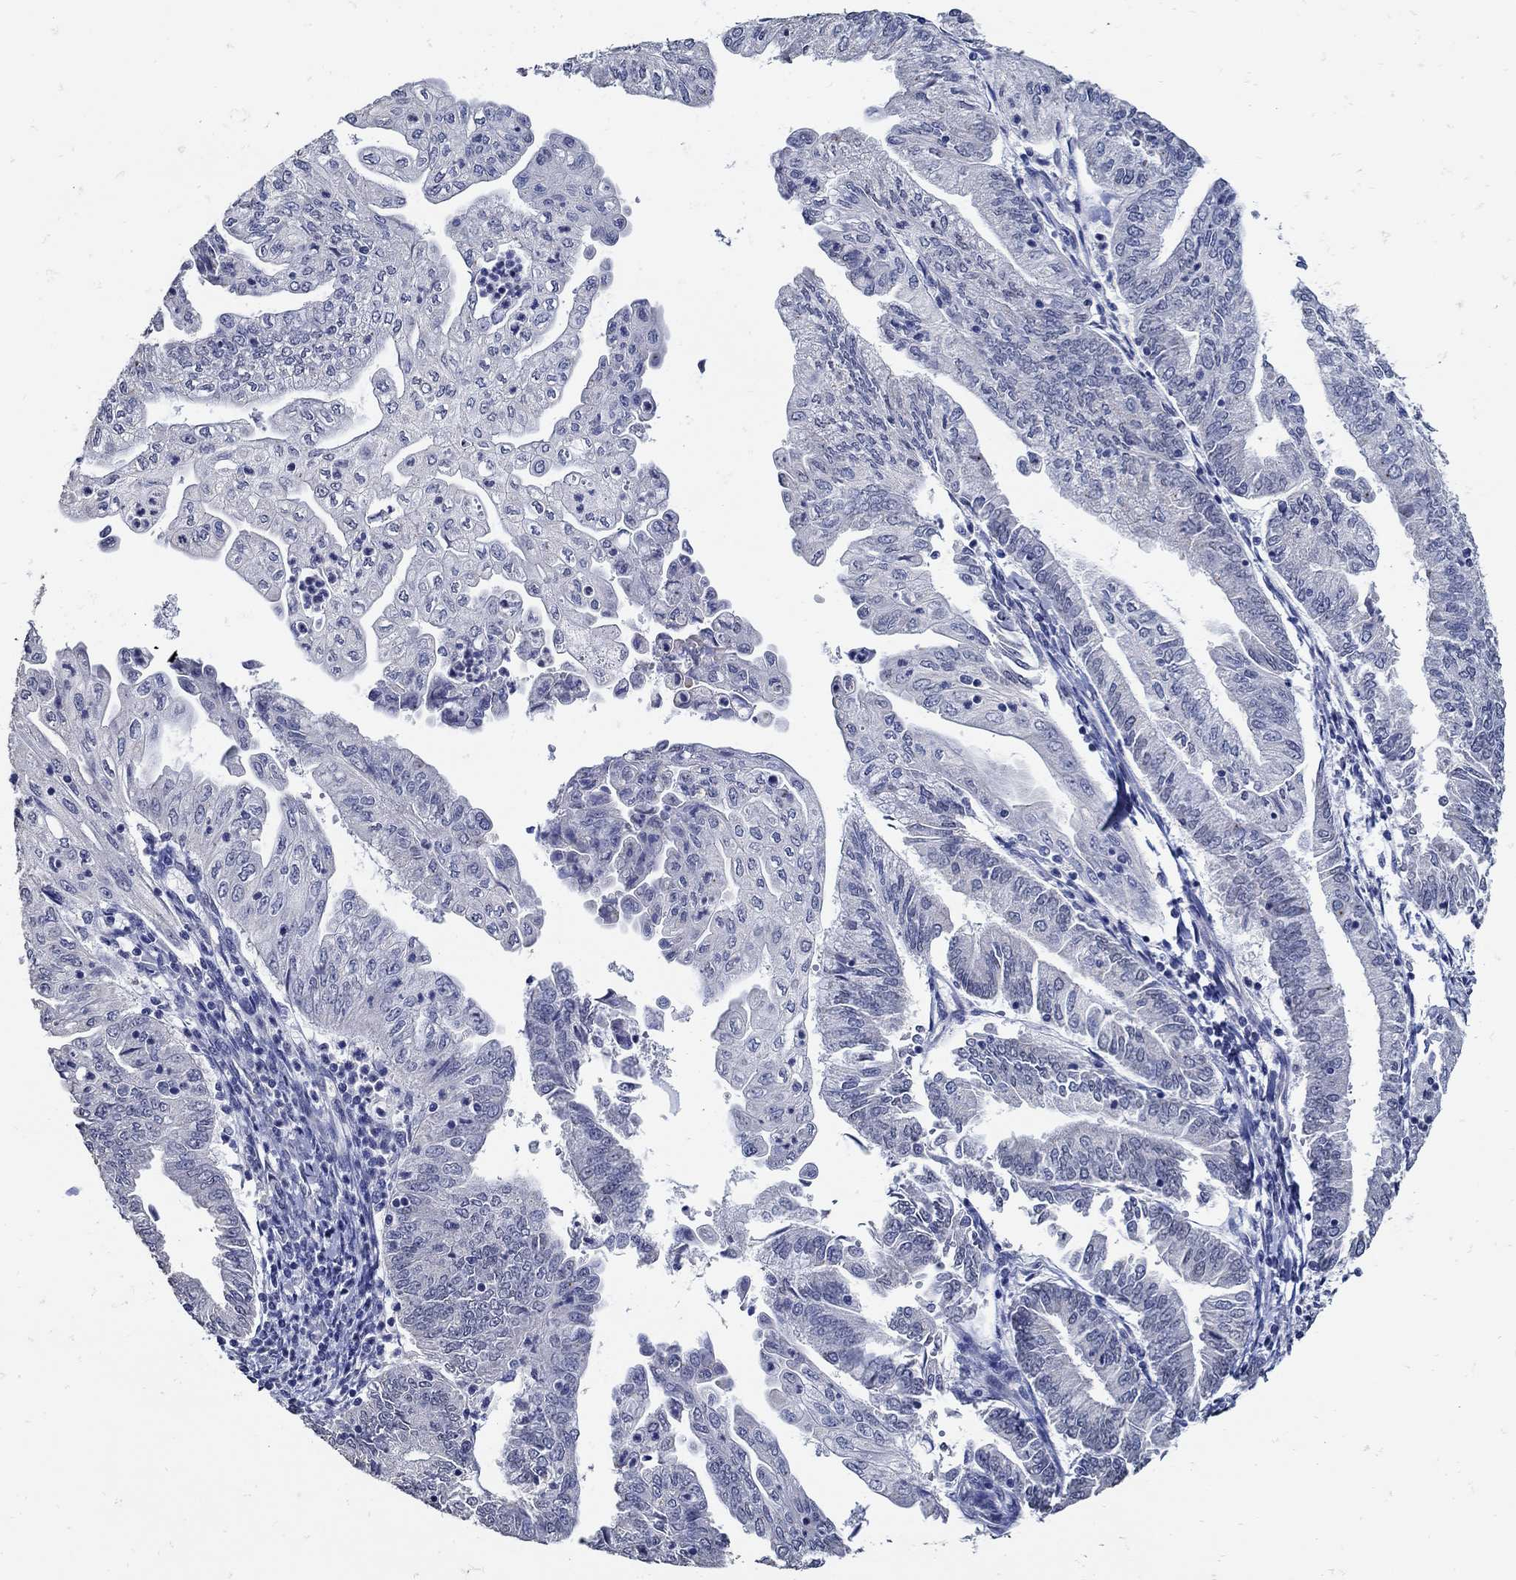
{"staining": {"intensity": "negative", "quantity": "none", "location": "none"}, "tissue": "endometrial cancer", "cell_type": "Tumor cells", "image_type": "cancer", "snomed": [{"axis": "morphology", "description": "Adenocarcinoma, NOS"}, {"axis": "topography", "description": "Endometrium"}], "caption": "A micrograph of adenocarcinoma (endometrial) stained for a protein shows no brown staining in tumor cells.", "gene": "KCNN3", "patient": {"sex": "female", "age": 55}}